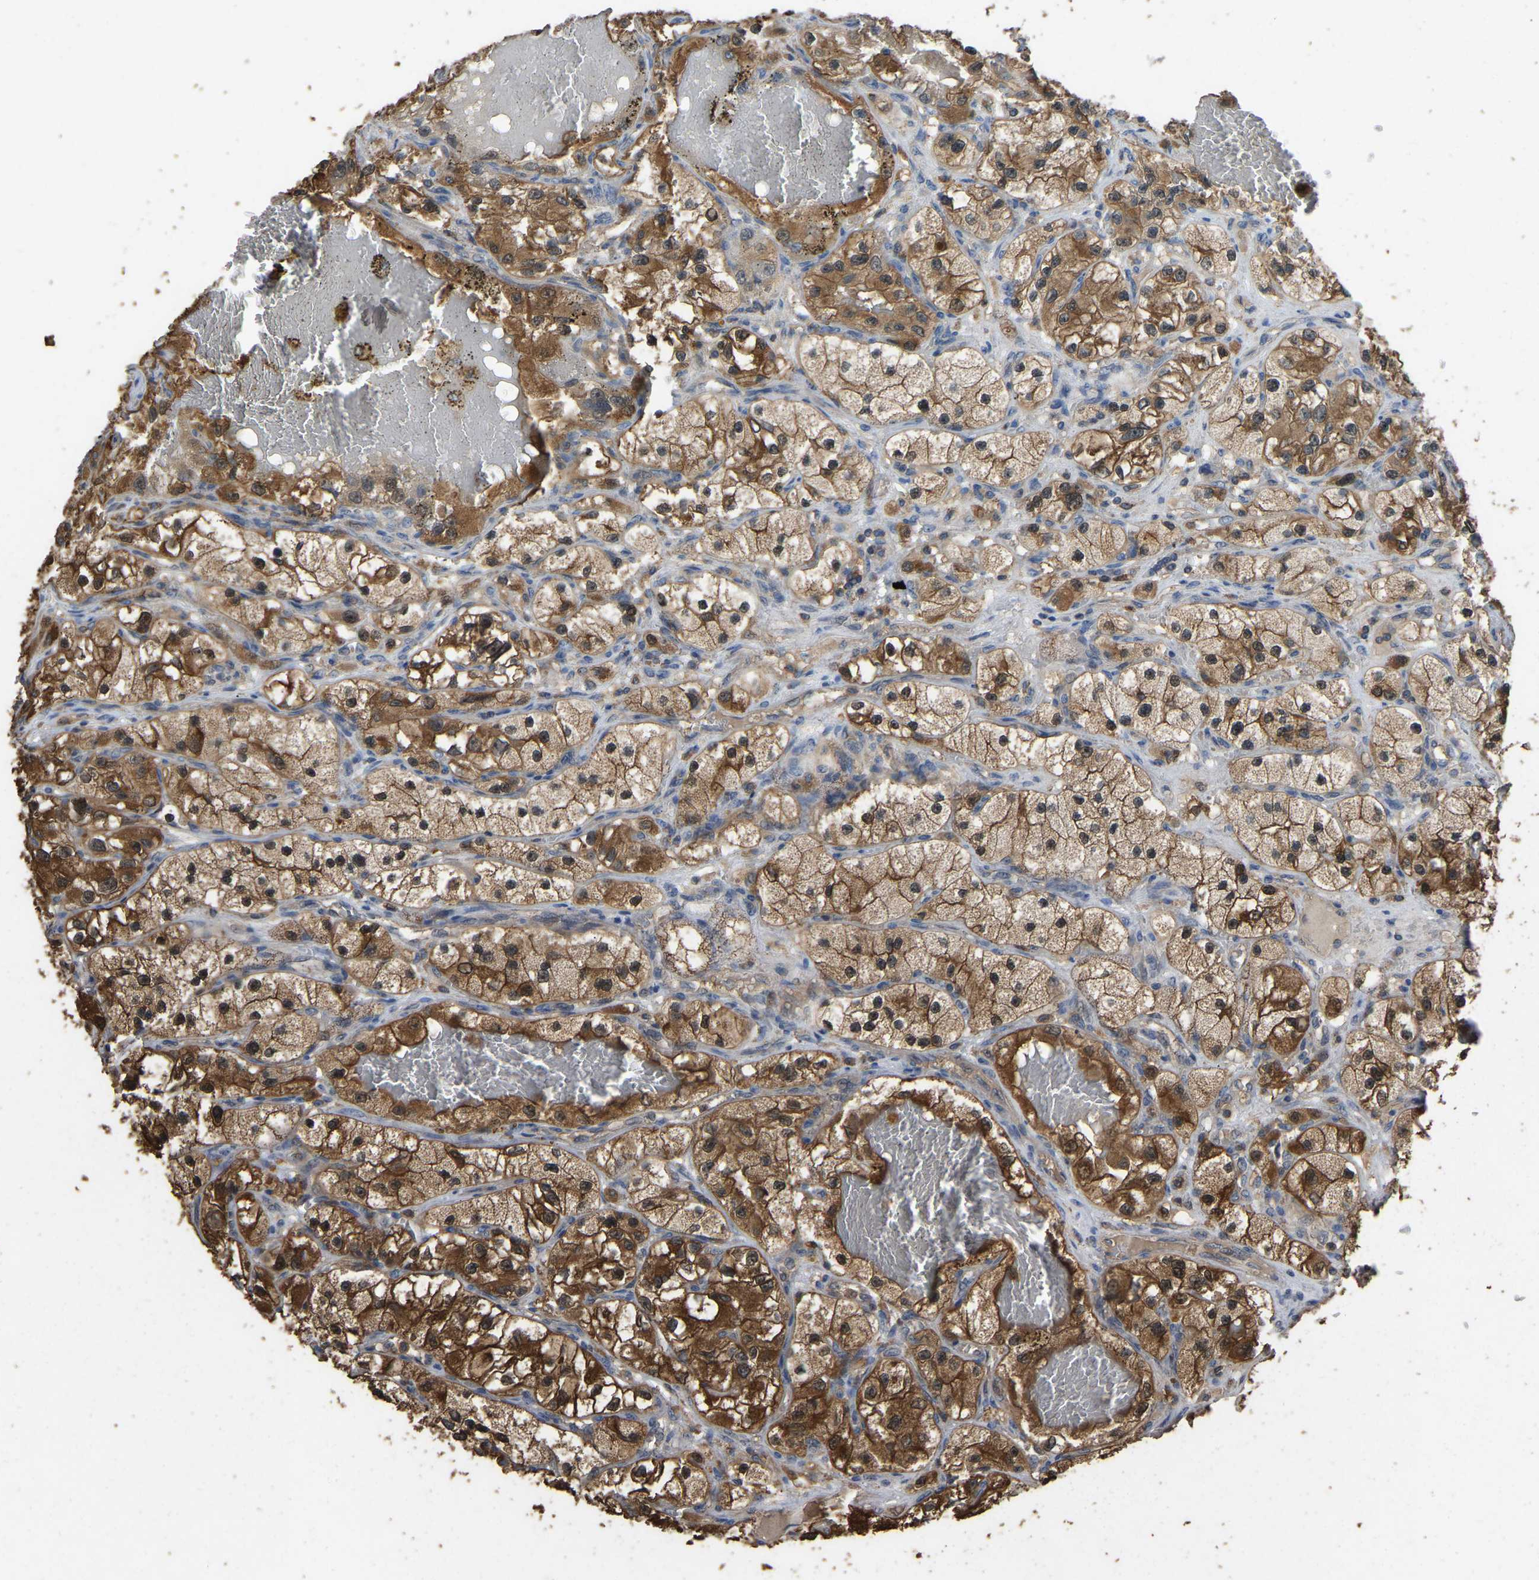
{"staining": {"intensity": "strong", "quantity": ">75%", "location": "cytoplasmic/membranous"}, "tissue": "renal cancer", "cell_type": "Tumor cells", "image_type": "cancer", "snomed": [{"axis": "morphology", "description": "Adenocarcinoma, NOS"}, {"axis": "topography", "description": "Kidney"}], "caption": "Protein staining by immunohistochemistry (IHC) displays strong cytoplasmic/membranous positivity in about >75% of tumor cells in adenocarcinoma (renal). (DAB (3,3'-diaminobenzidine) = brown stain, brightfield microscopy at high magnification).", "gene": "FHIT", "patient": {"sex": "female", "age": 57}}